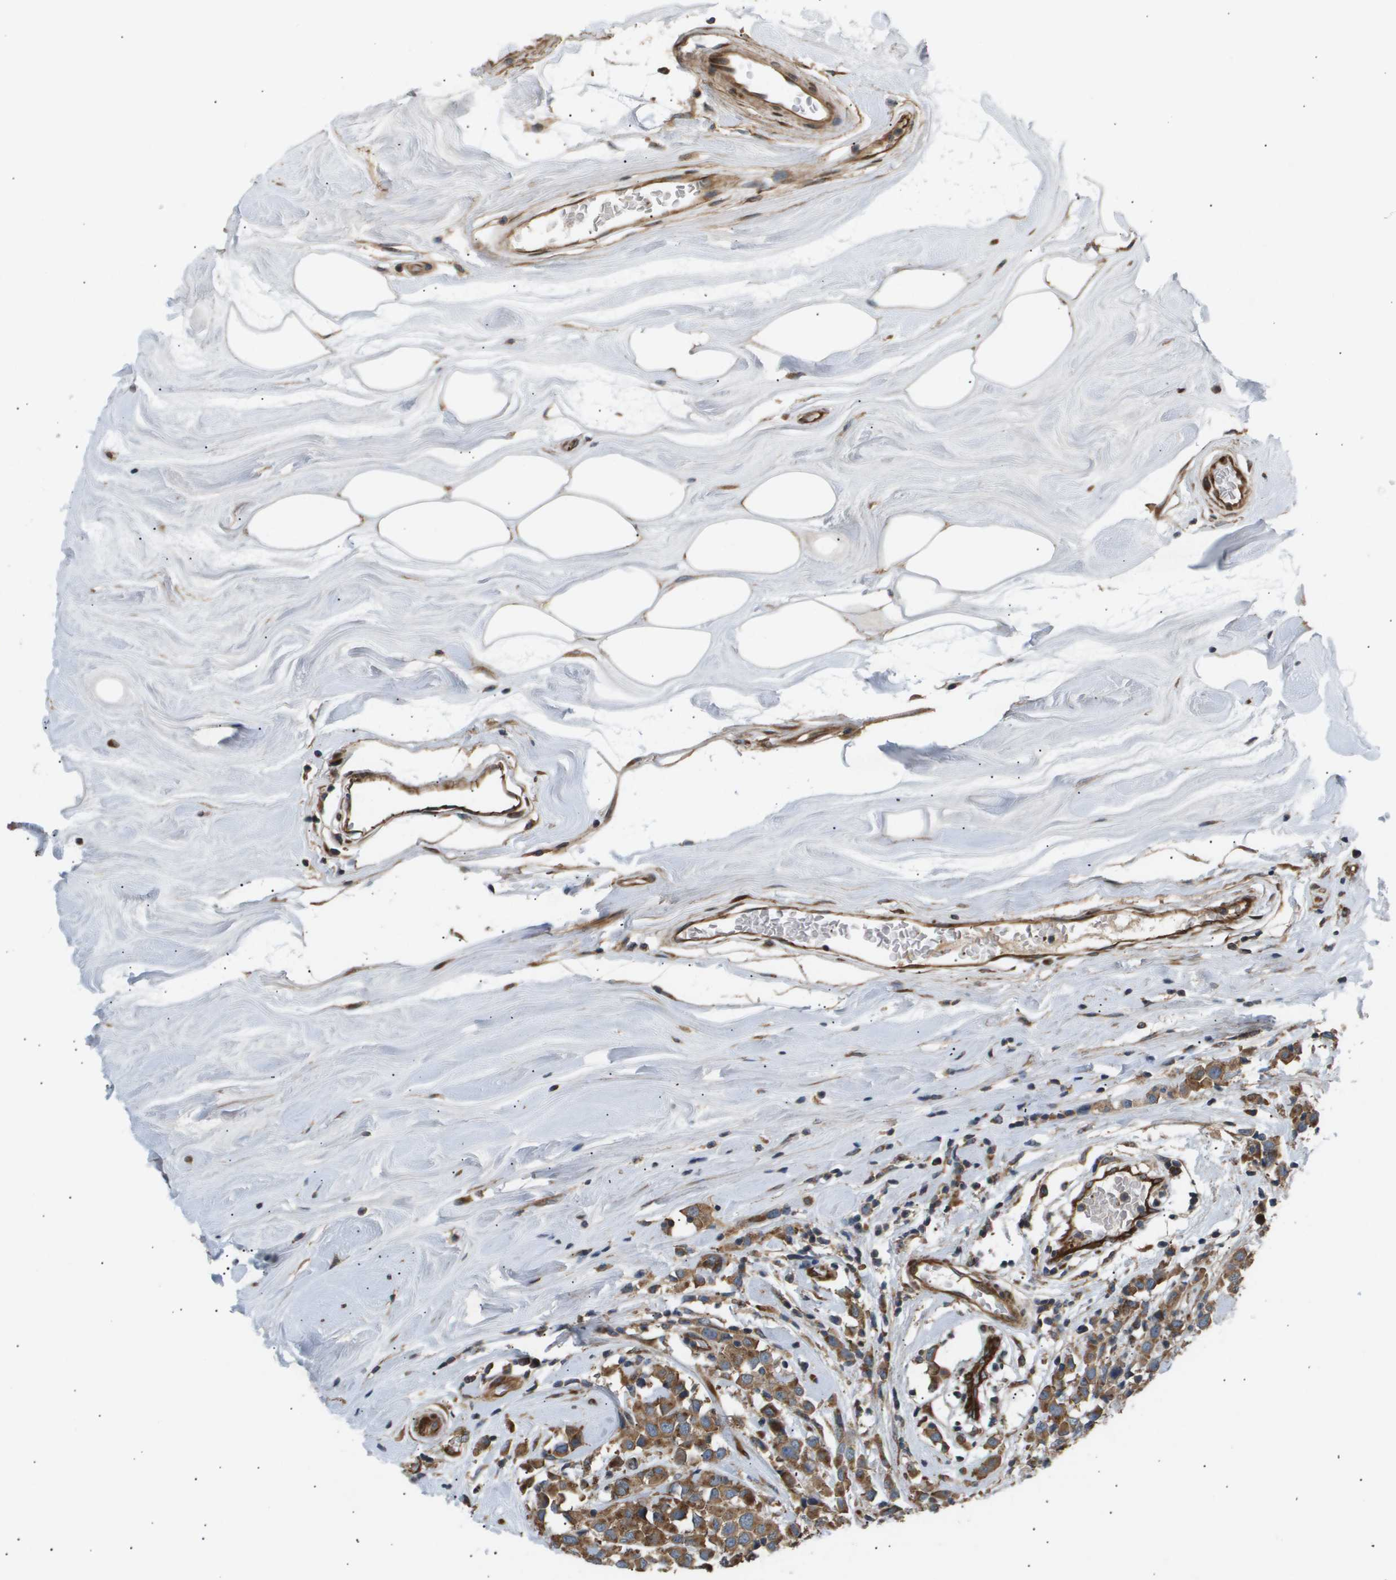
{"staining": {"intensity": "strong", "quantity": ">75%", "location": "cytoplasmic/membranous"}, "tissue": "breast cancer", "cell_type": "Tumor cells", "image_type": "cancer", "snomed": [{"axis": "morphology", "description": "Duct carcinoma"}, {"axis": "topography", "description": "Breast"}], "caption": "This is a histology image of immunohistochemistry staining of breast invasive ductal carcinoma, which shows strong positivity in the cytoplasmic/membranous of tumor cells.", "gene": "LYSMD3", "patient": {"sex": "female", "age": 61}}